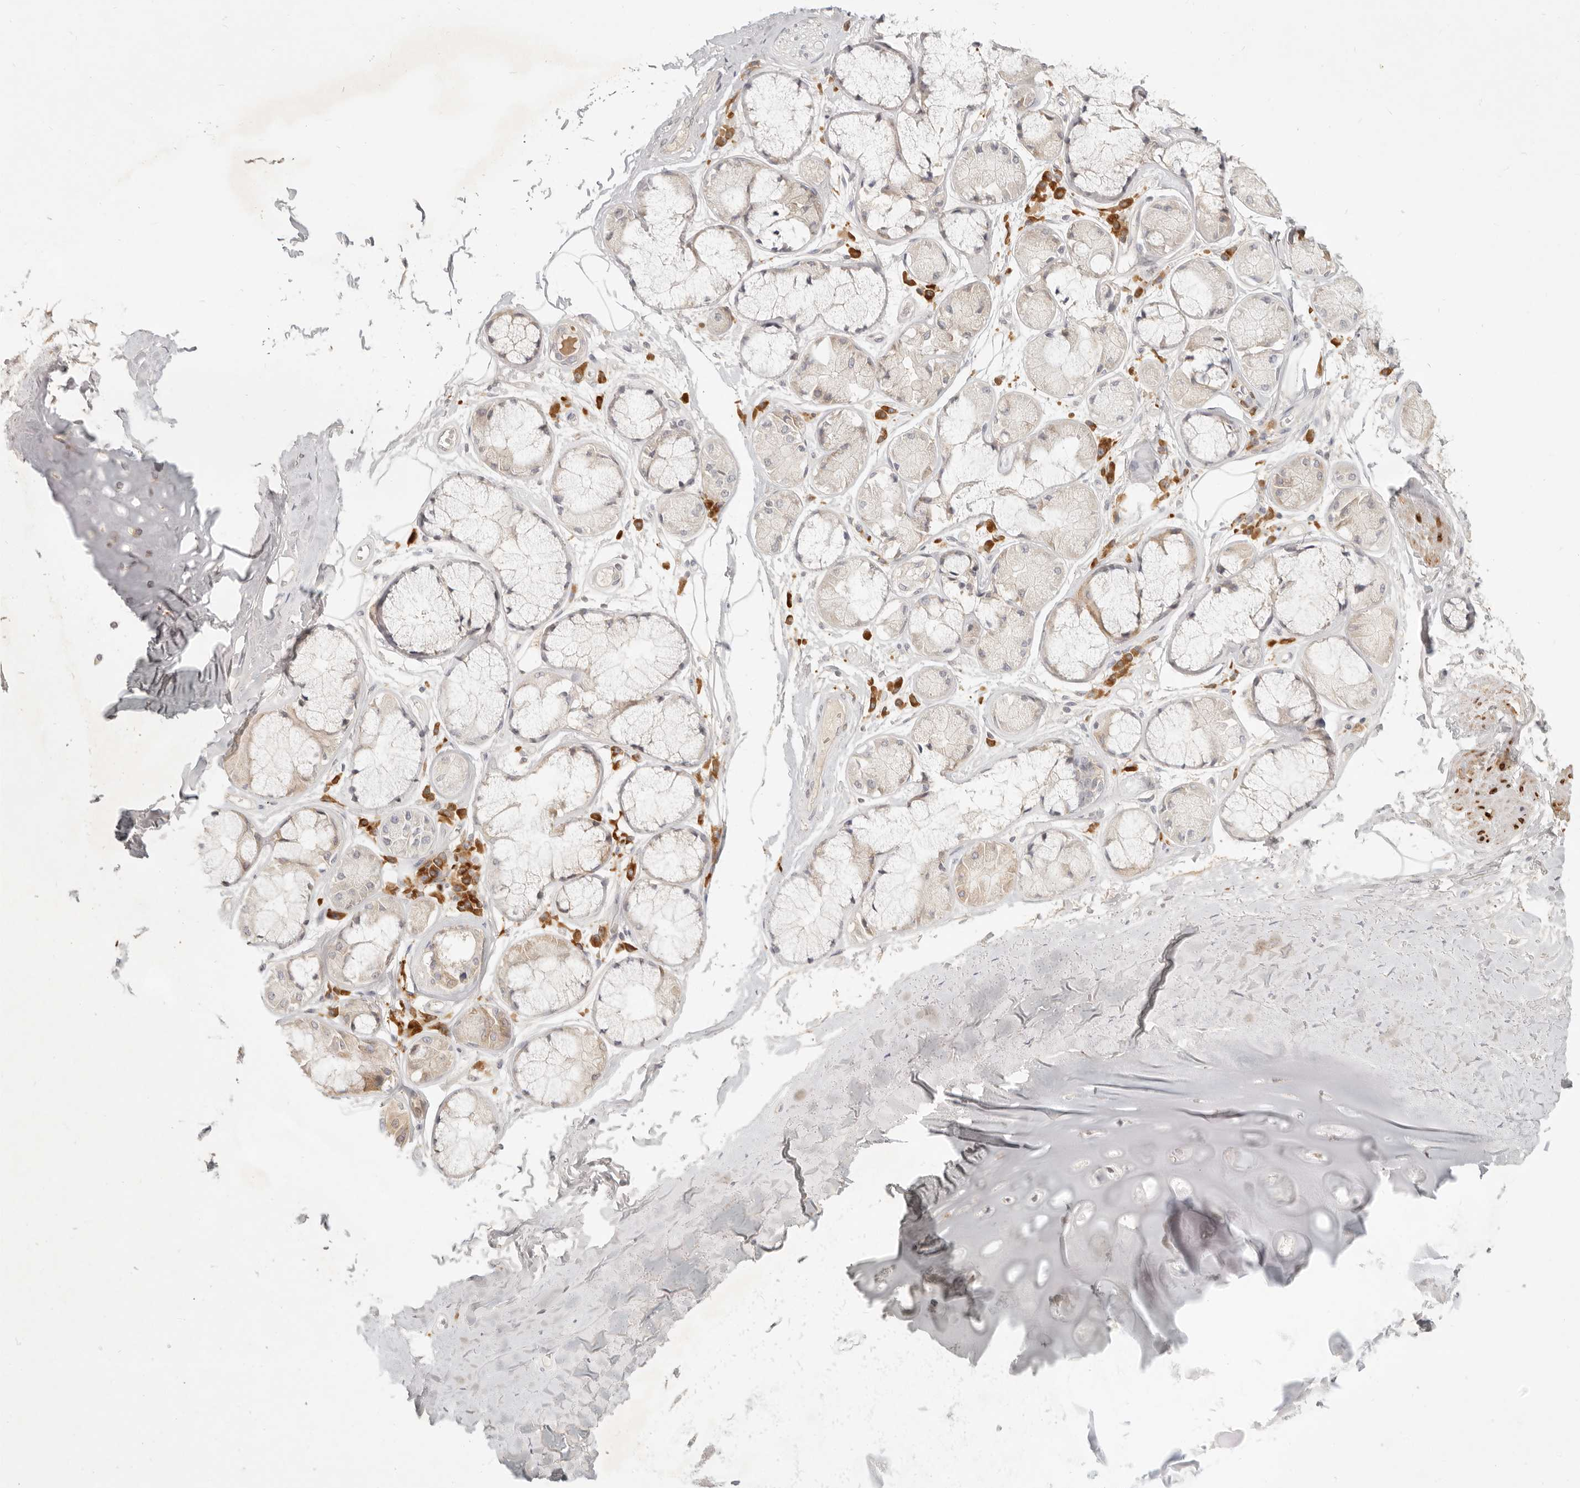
{"staining": {"intensity": "weak", "quantity": ">75%", "location": "cytoplasmic/membranous"}, "tissue": "adipose tissue", "cell_type": "Adipocytes", "image_type": "normal", "snomed": [{"axis": "morphology", "description": "Normal tissue, NOS"}, {"axis": "topography", "description": "Bronchus"}], "caption": "This is an image of IHC staining of normal adipose tissue, which shows weak positivity in the cytoplasmic/membranous of adipocytes.", "gene": "PABPC4", "patient": {"sex": "male", "age": 66}}